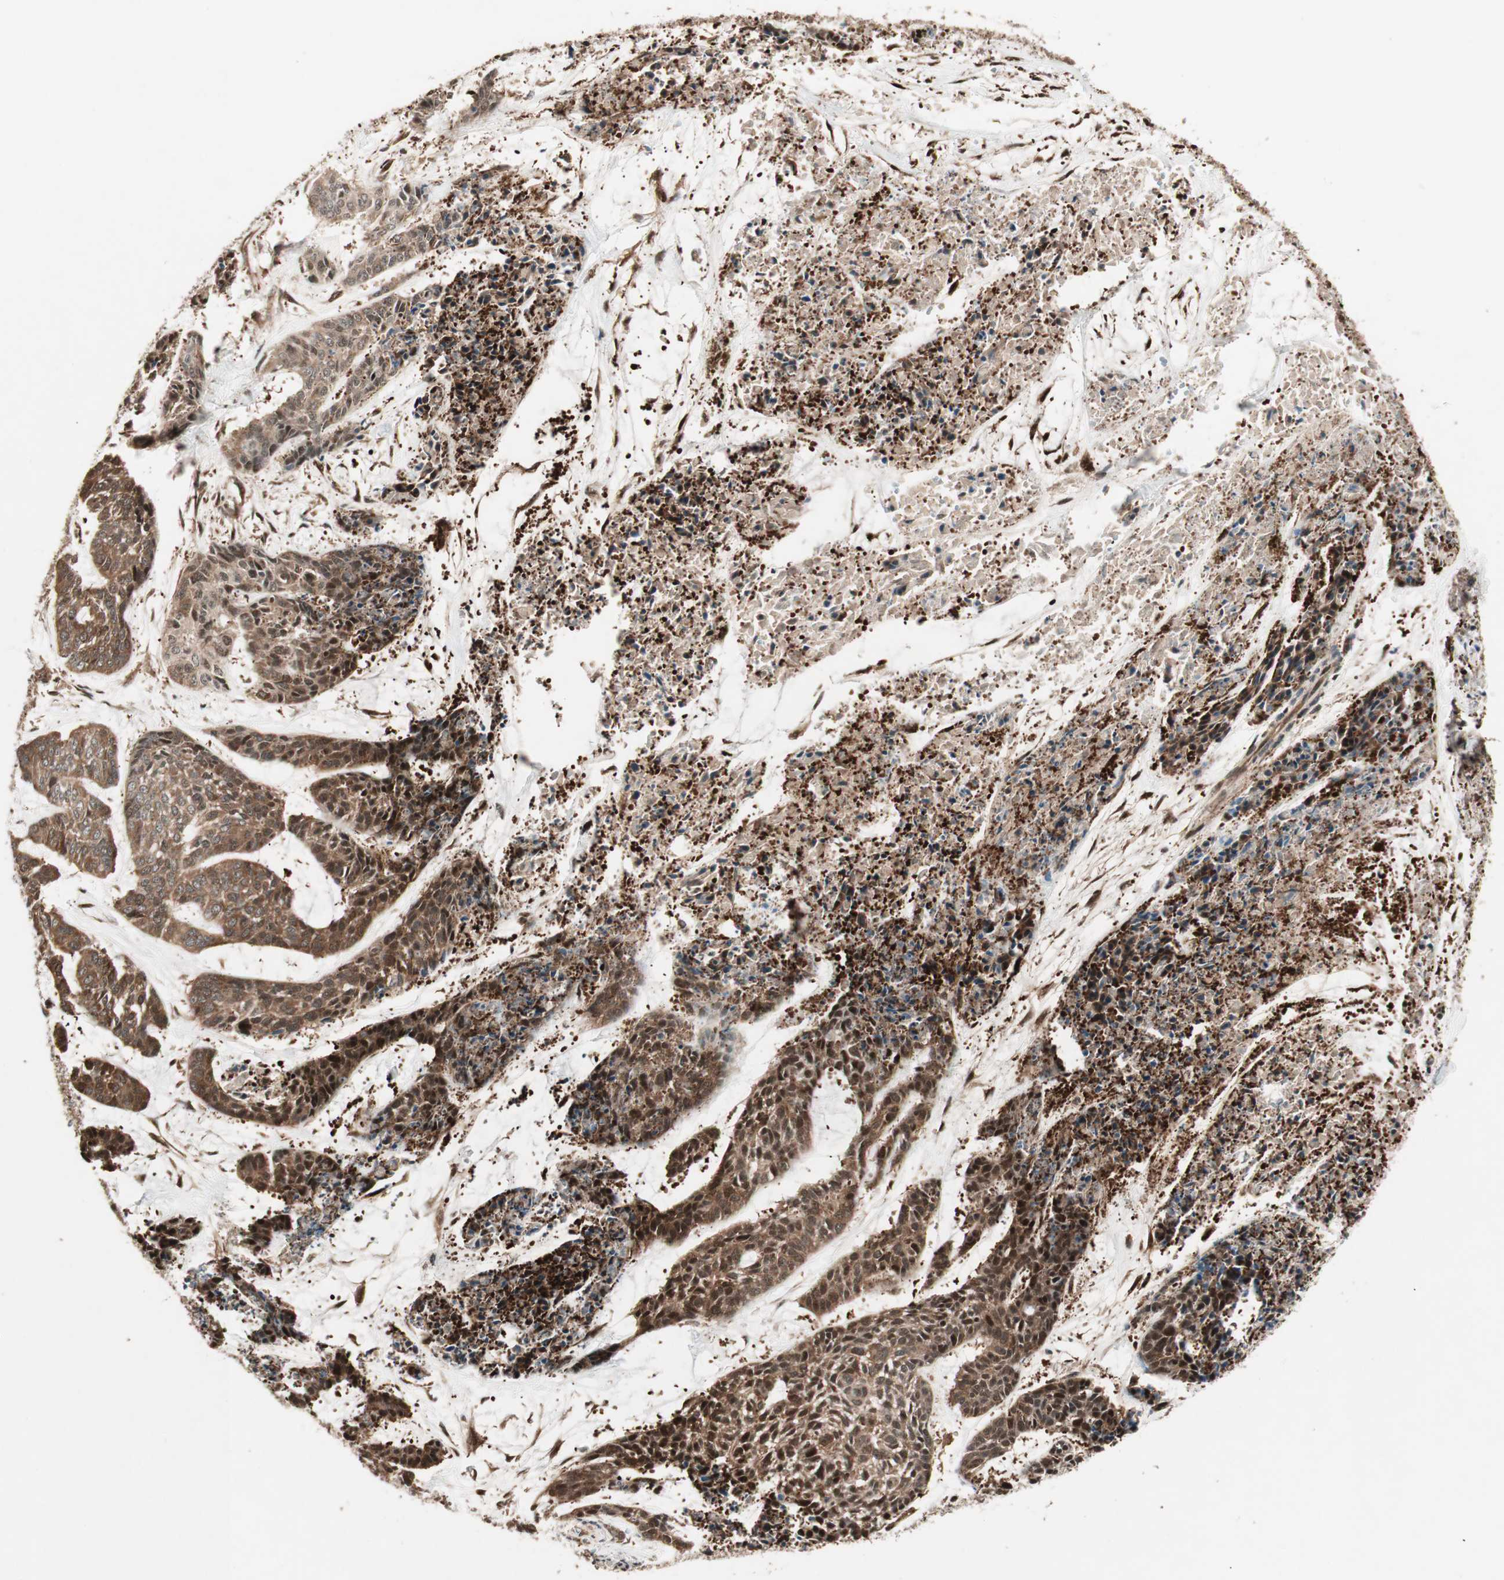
{"staining": {"intensity": "strong", "quantity": ">75%", "location": "cytoplasmic/membranous,nuclear"}, "tissue": "skin cancer", "cell_type": "Tumor cells", "image_type": "cancer", "snomed": [{"axis": "morphology", "description": "Basal cell carcinoma"}, {"axis": "topography", "description": "Skin"}], "caption": "Protein expression analysis of human skin cancer (basal cell carcinoma) reveals strong cytoplasmic/membranous and nuclear expression in approximately >75% of tumor cells.", "gene": "PRKG2", "patient": {"sex": "female", "age": 64}}